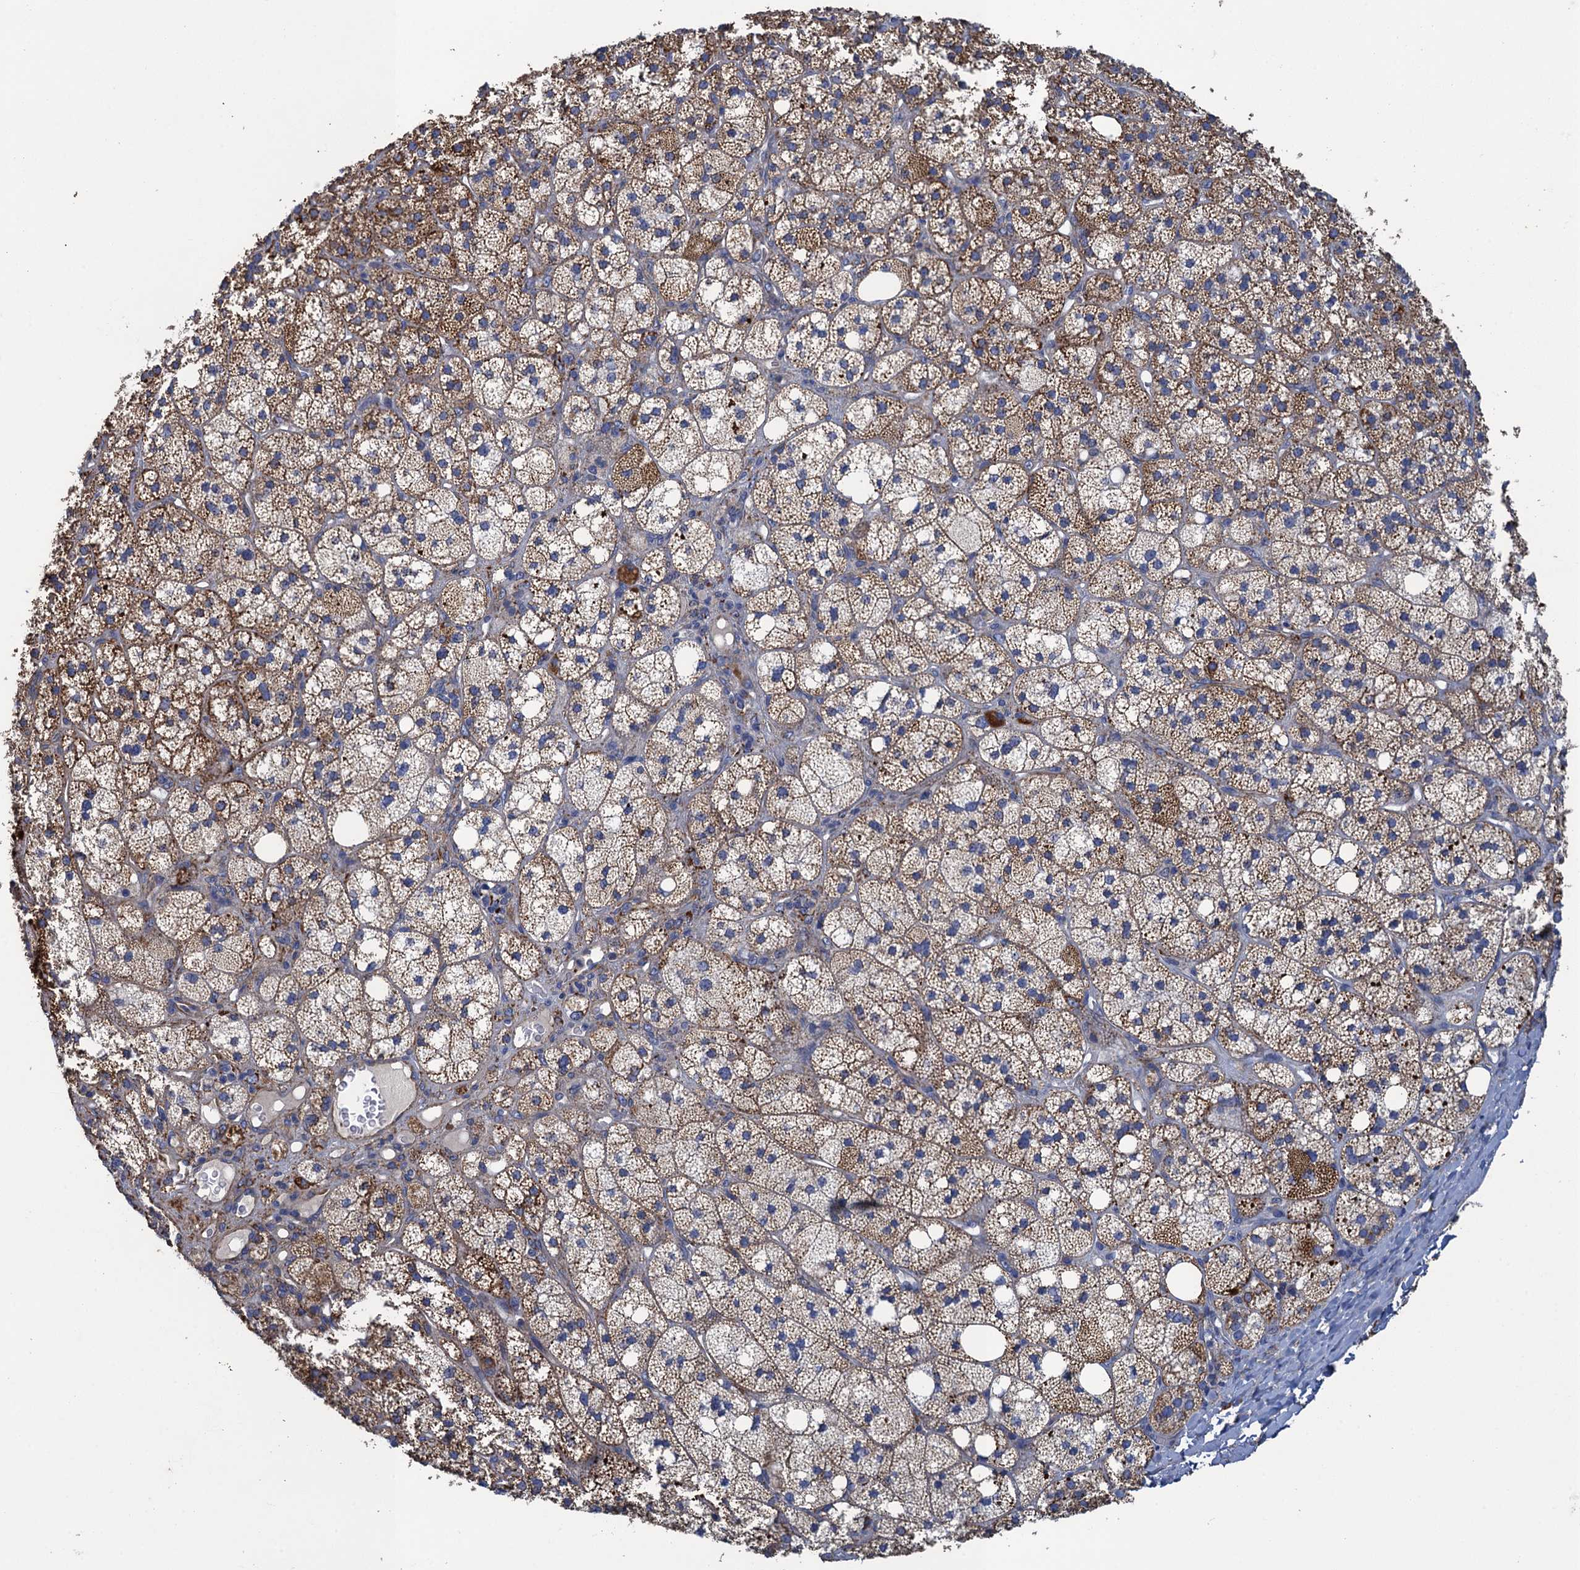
{"staining": {"intensity": "moderate", "quantity": ">75%", "location": "cytoplasmic/membranous"}, "tissue": "adrenal gland", "cell_type": "Glandular cells", "image_type": "normal", "snomed": [{"axis": "morphology", "description": "Normal tissue, NOS"}, {"axis": "topography", "description": "Adrenal gland"}], "caption": "Immunohistochemistry (DAB (3,3'-diaminobenzidine)) staining of unremarkable human adrenal gland shows moderate cytoplasmic/membranous protein staining in approximately >75% of glandular cells.", "gene": "ENSG00000260643", "patient": {"sex": "male", "age": 61}}